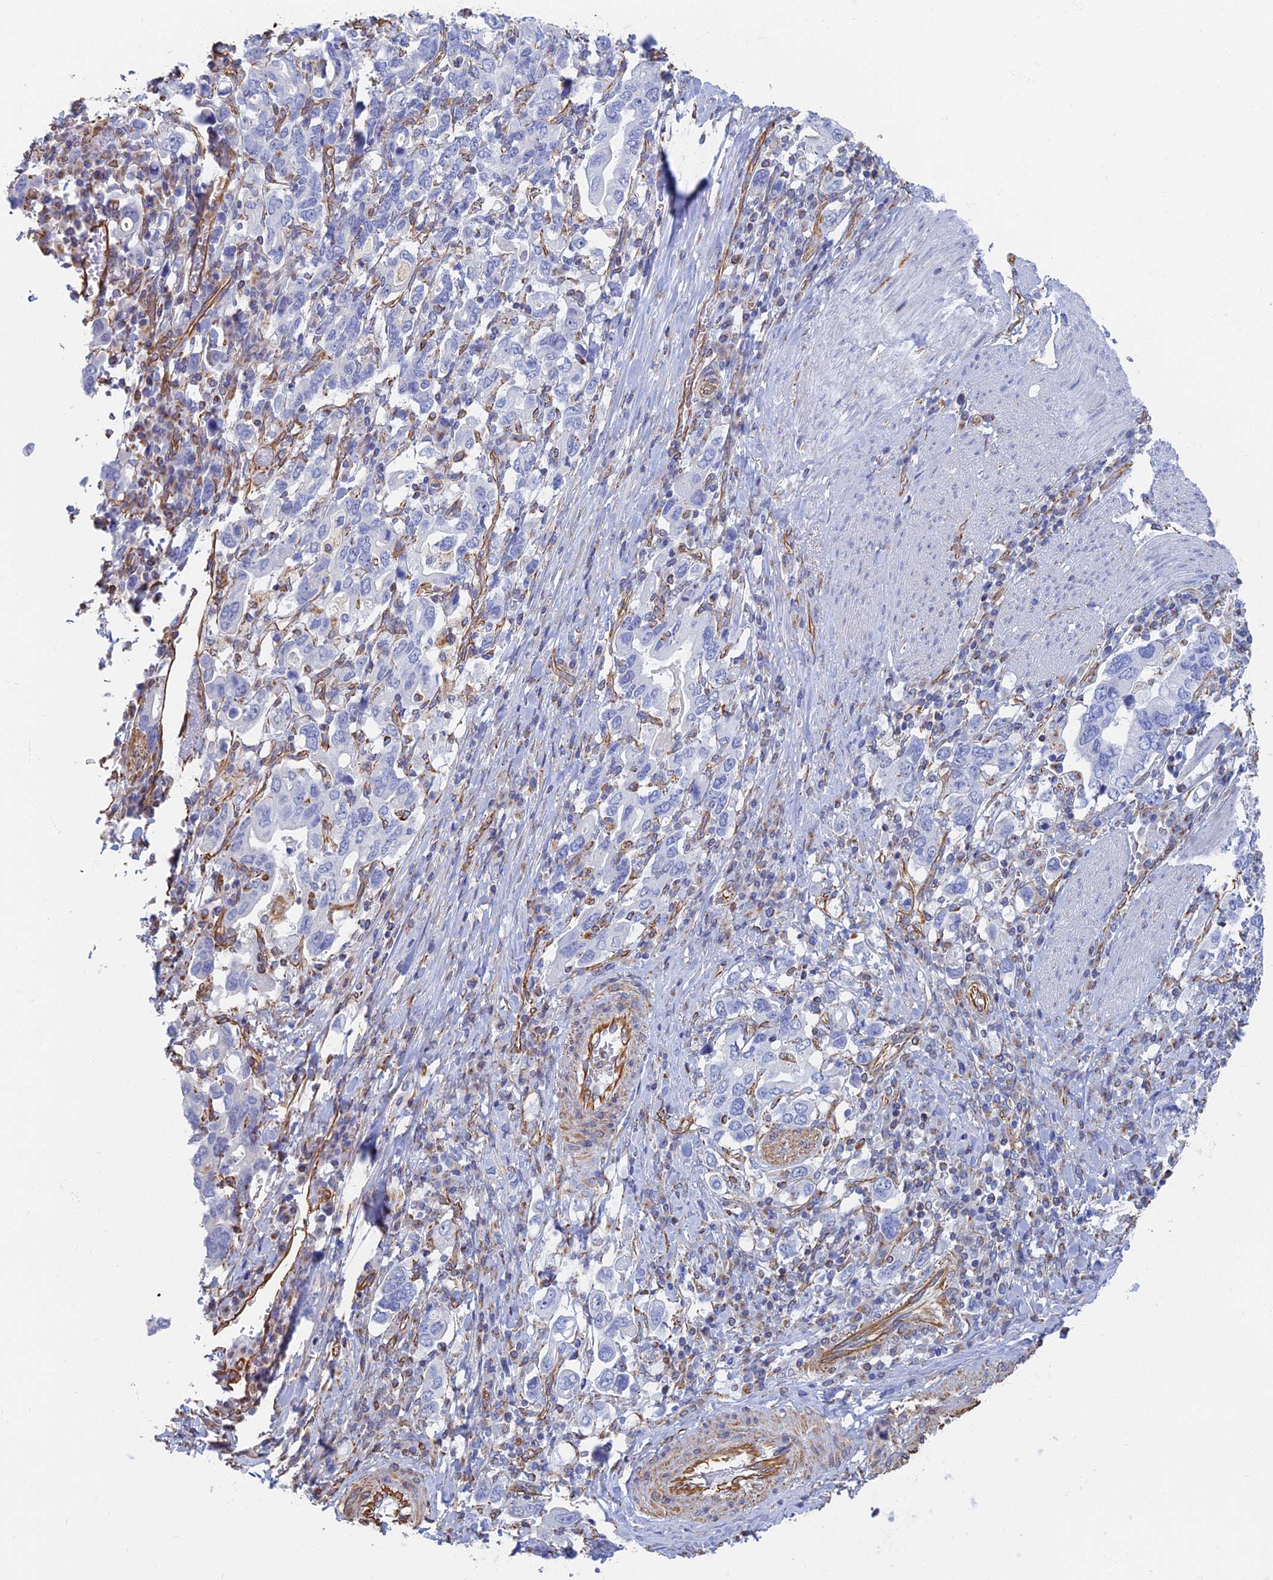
{"staining": {"intensity": "negative", "quantity": "none", "location": "none"}, "tissue": "stomach cancer", "cell_type": "Tumor cells", "image_type": "cancer", "snomed": [{"axis": "morphology", "description": "Adenocarcinoma, NOS"}, {"axis": "topography", "description": "Stomach, upper"}, {"axis": "topography", "description": "Stomach"}], "caption": "Immunohistochemistry image of human adenocarcinoma (stomach) stained for a protein (brown), which displays no expression in tumor cells. (DAB (3,3'-diaminobenzidine) IHC with hematoxylin counter stain).", "gene": "RMC1", "patient": {"sex": "male", "age": 62}}